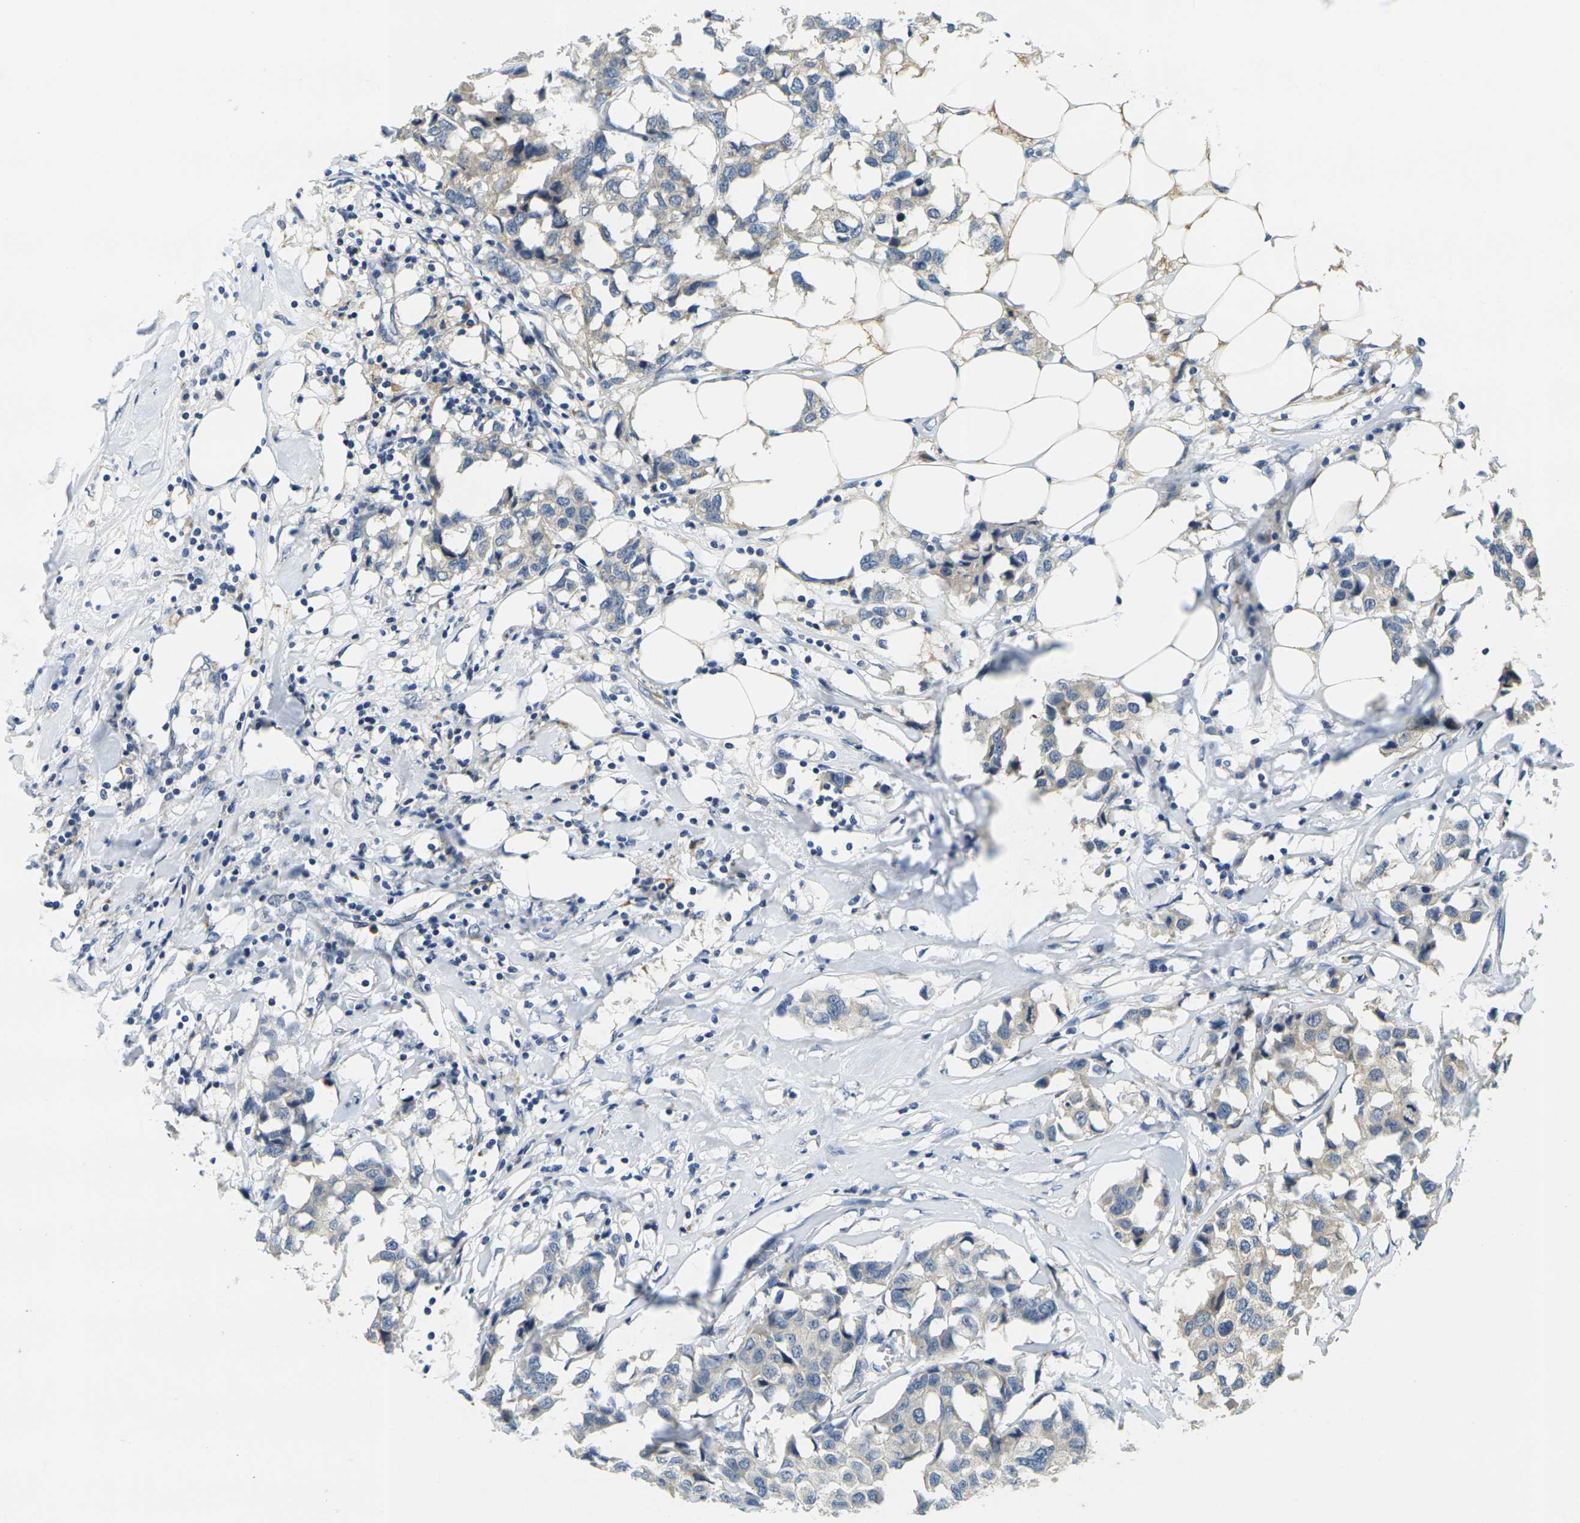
{"staining": {"intensity": "negative", "quantity": "none", "location": "none"}, "tissue": "breast cancer", "cell_type": "Tumor cells", "image_type": "cancer", "snomed": [{"axis": "morphology", "description": "Duct carcinoma"}, {"axis": "topography", "description": "Breast"}], "caption": "Immunohistochemical staining of human invasive ductal carcinoma (breast) demonstrates no significant expression in tumor cells.", "gene": "MINAR2", "patient": {"sex": "female", "age": 80}}